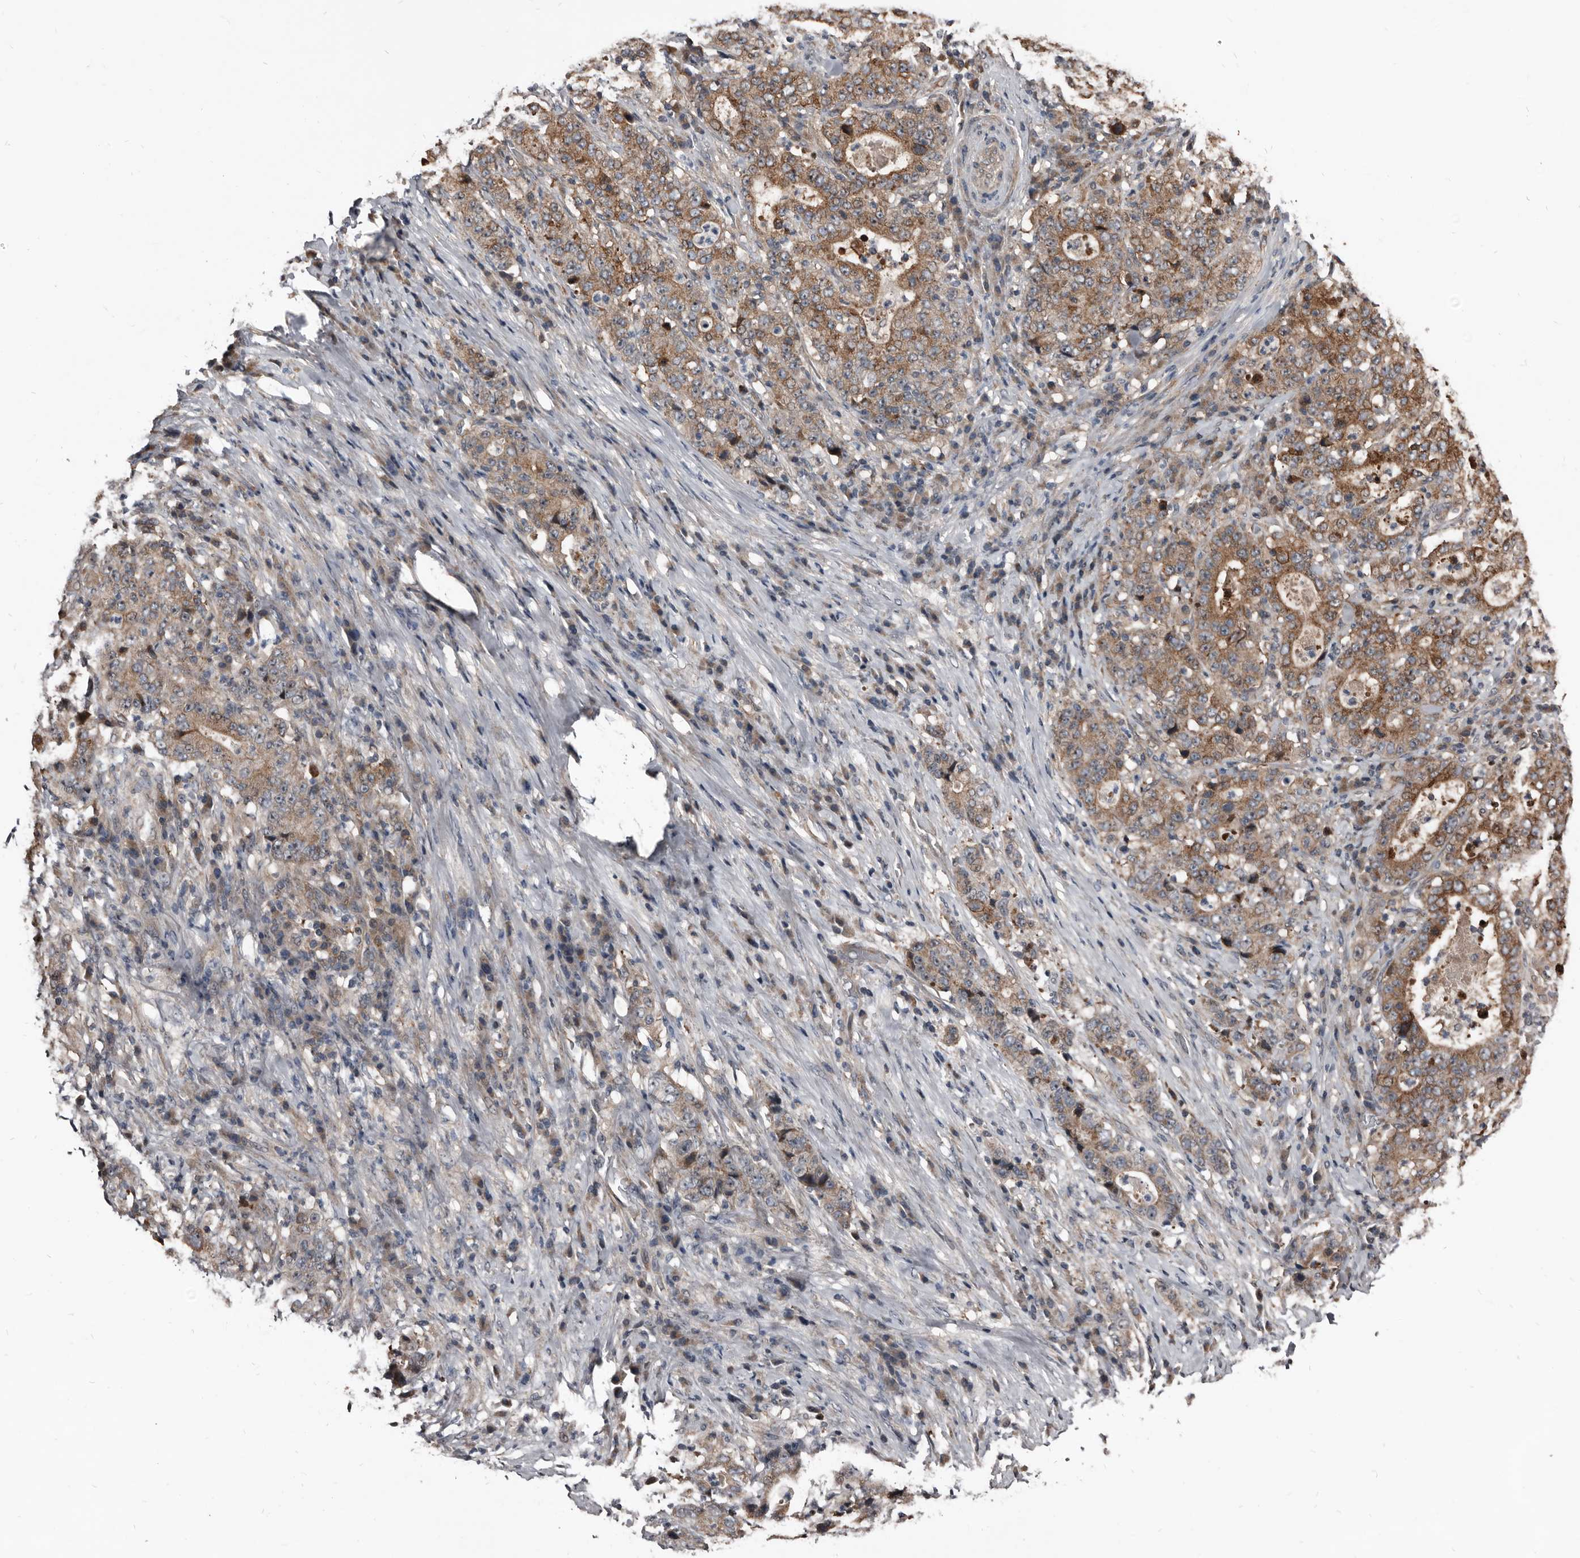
{"staining": {"intensity": "moderate", "quantity": ">75%", "location": "cytoplasmic/membranous"}, "tissue": "stomach cancer", "cell_type": "Tumor cells", "image_type": "cancer", "snomed": [{"axis": "morphology", "description": "Normal tissue, NOS"}, {"axis": "morphology", "description": "Adenocarcinoma, NOS"}, {"axis": "topography", "description": "Stomach, upper"}, {"axis": "topography", "description": "Stomach"}], "caption": "Immunohistochemical staining of adenocarcinoma (stomach) displays medium levels of moderate cytoplasmic/membranous protein expression in about >75% of tumor cells.", "gene": "DHPS", "patient": {"sex": "male", "age": 59}}